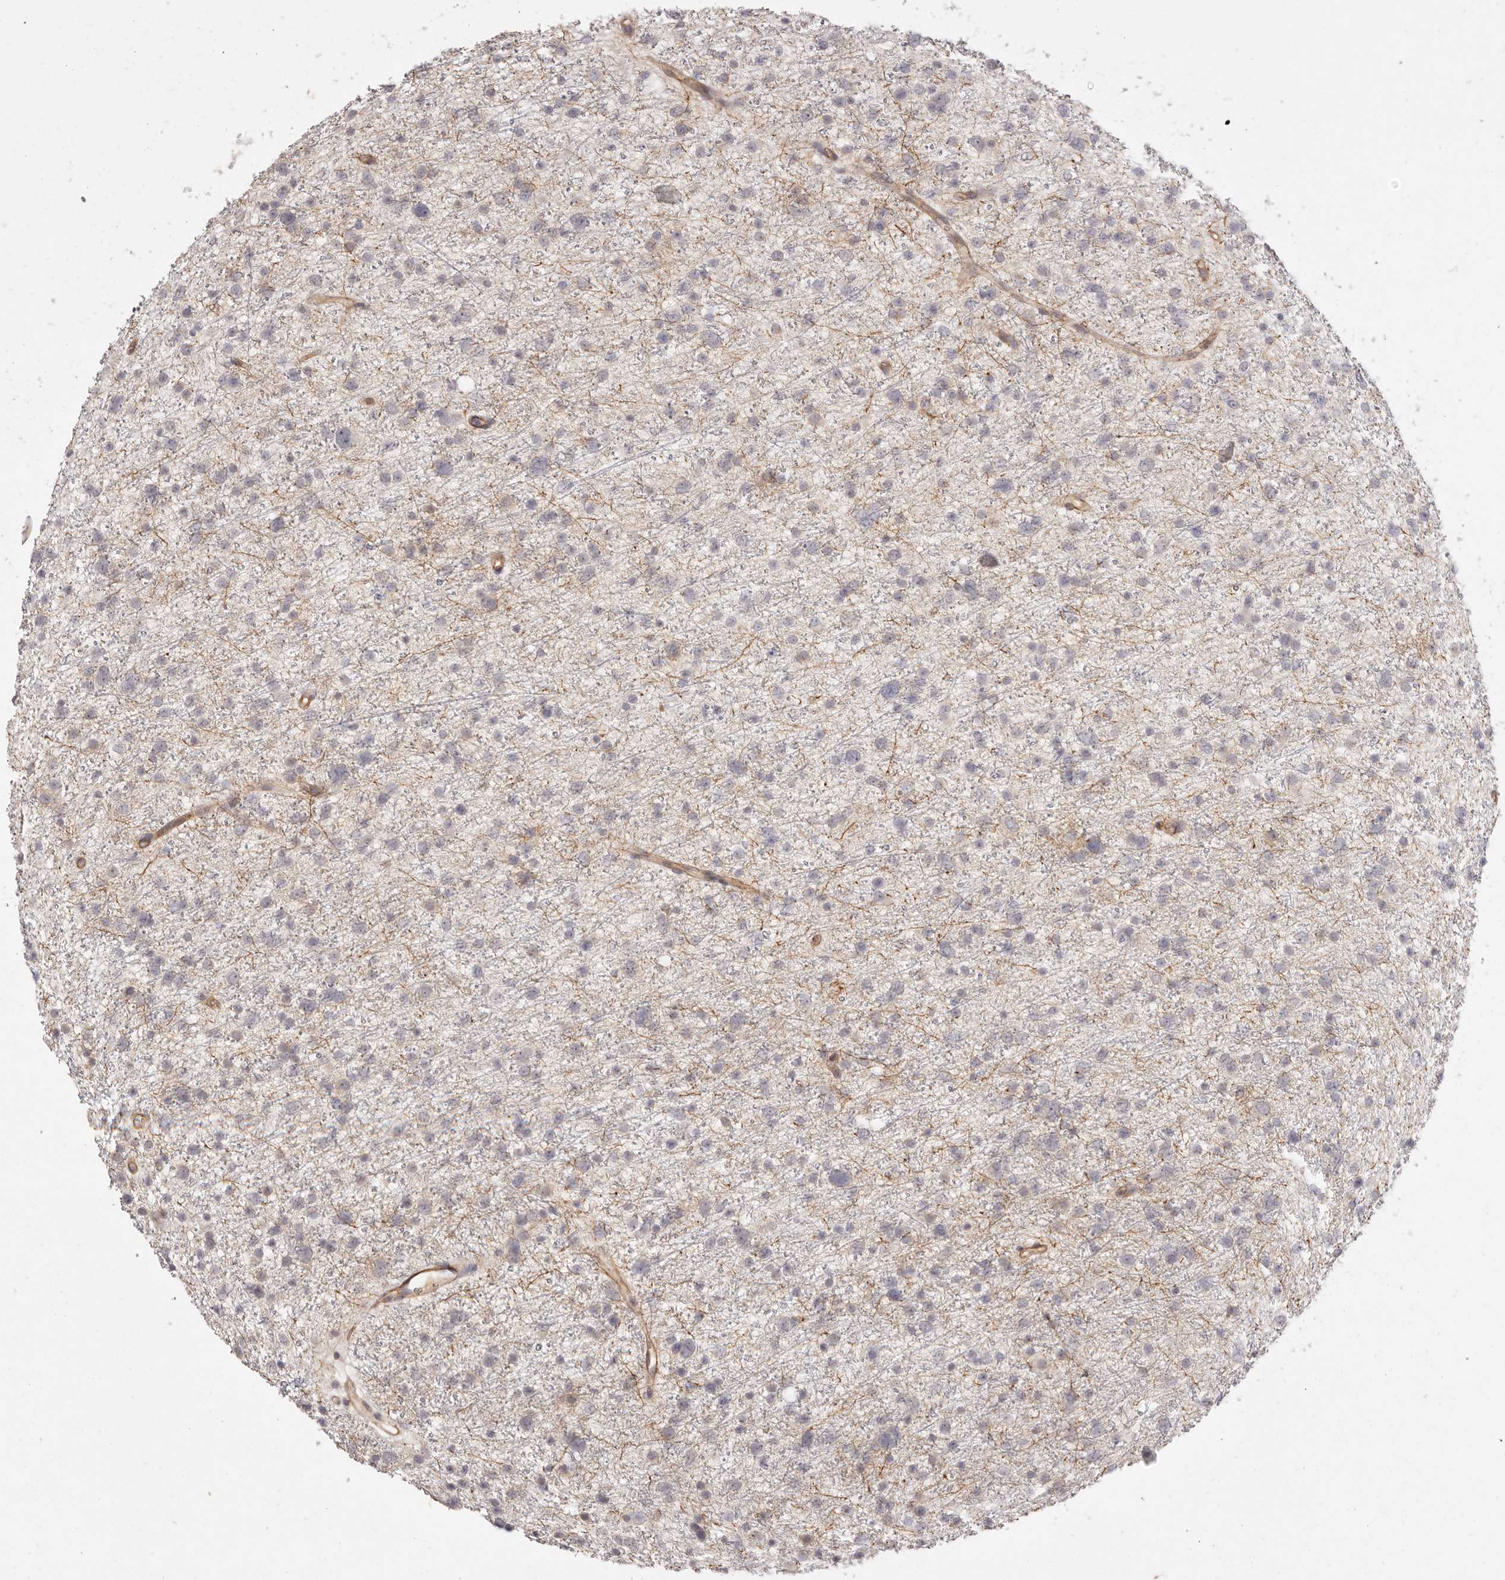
{"staining": {"intensity": "negative", "quantity": "none", "location": "none"}, "tissue": "glioma", "cell_type": "Tumor cells", "image_type": "cancer", "snomed": [{"axis": "morphology", "description": "Glioma, malignant, Low grade"}, {"axis": "topography", "description": "Cerebral cortex"}], "caption": "Immunohistochemistry of human malignant glioma (low-grade) demonstrates no positivity in tumor cells. The staining was performed using DAB (3,3'-diaminobenzidine) to visualize the protein expression in brown, while the nuclei were stained in blue with hematoxylin (Magnification: 20x).", "gene": "SLC35B2", "patient": {"sex": "female", "age": 39}}